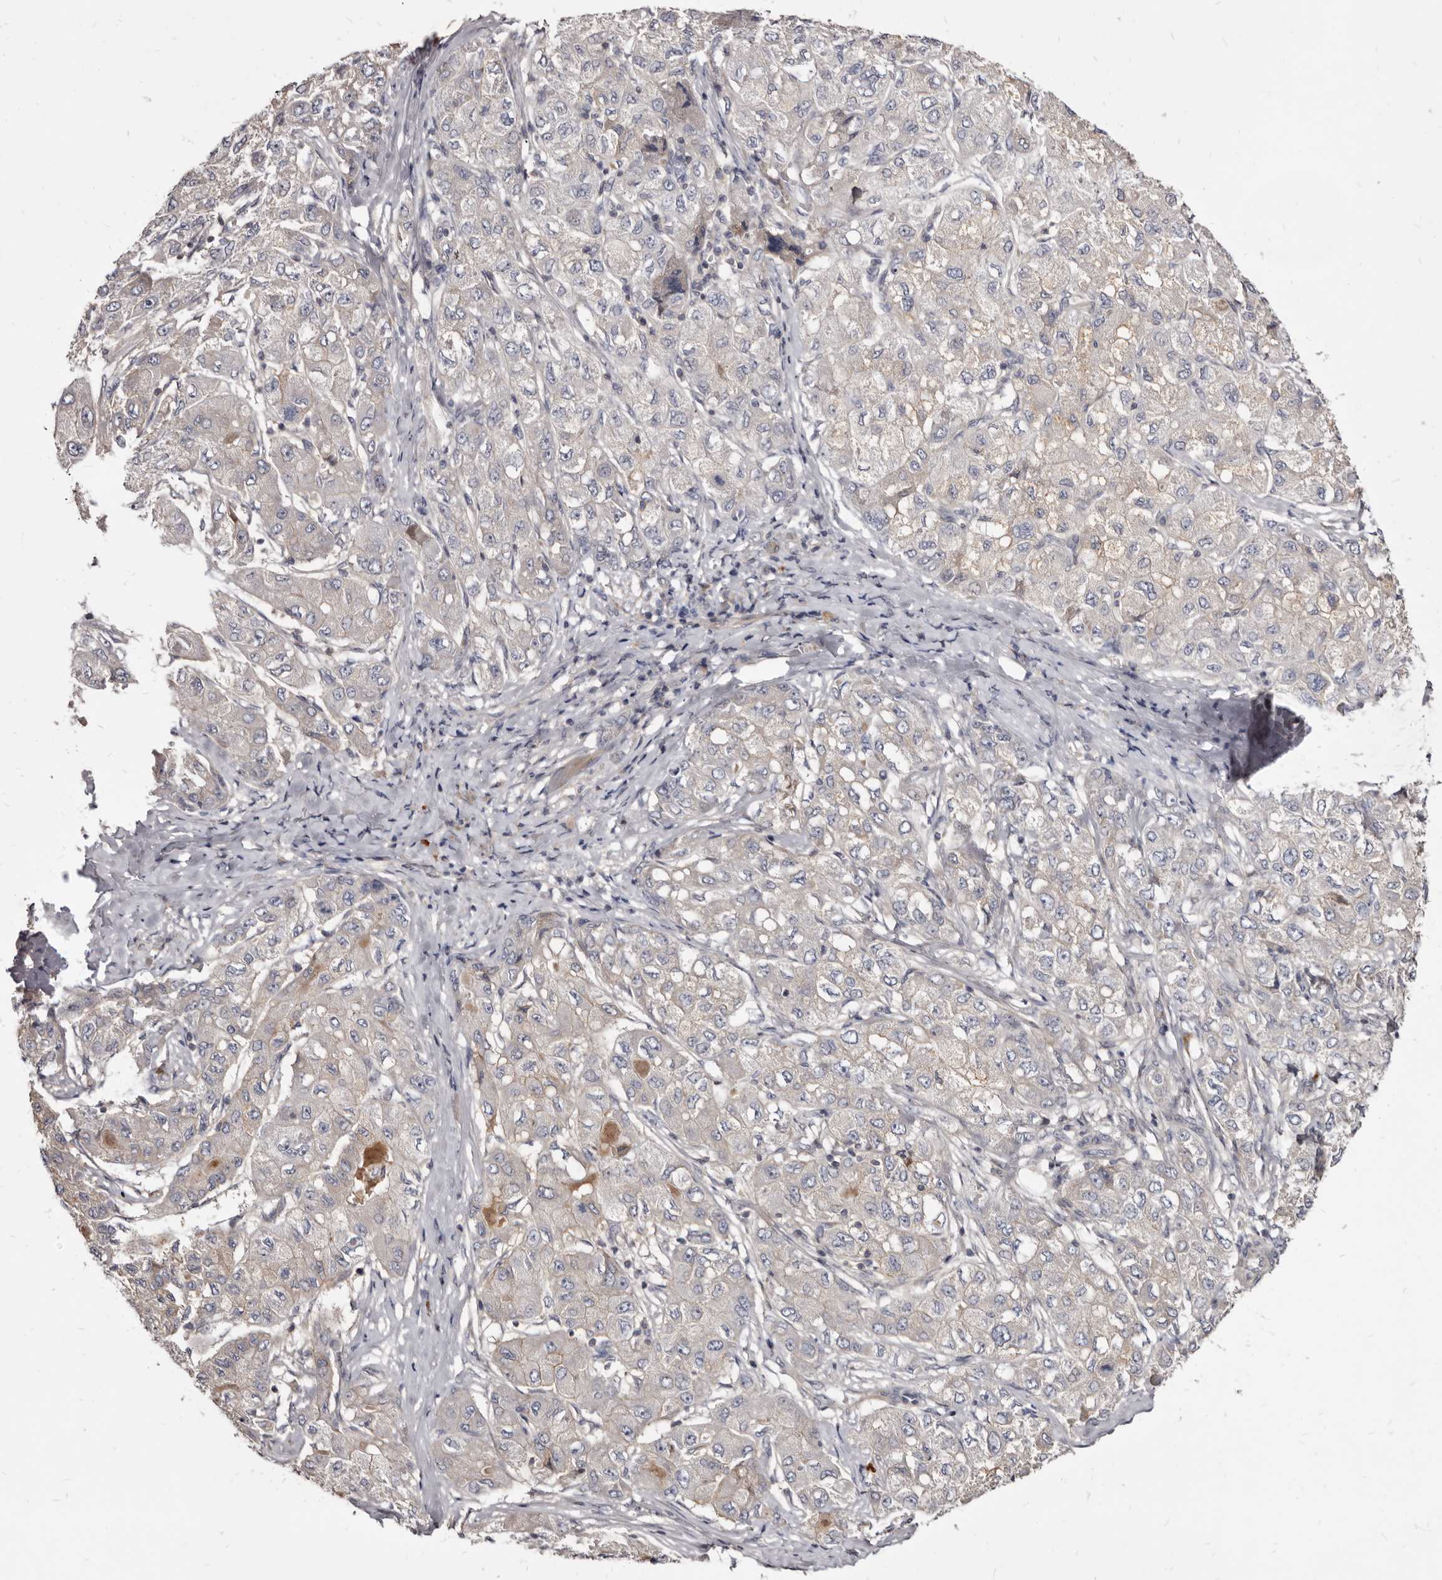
{"staining": {"intensity": "negative", "quantity": "none", "location": "none"}, "tissue": "liver cancer", "cell_type": "Tumor cells", "image_type": "cancer", "snomed": [{"axis": "morphology", "description": "Carcinoma, Hepatocellular, NOS"}, {"axis": "topography", "description": "Liver"}], "caption": "This is an immunohistochemistry histopathology image of liver cancer (hepatocellular carcinoma). There is no positivity in tumor cells.", "gene": "FAS", "patient": {"sex": "male", "age": 80}}